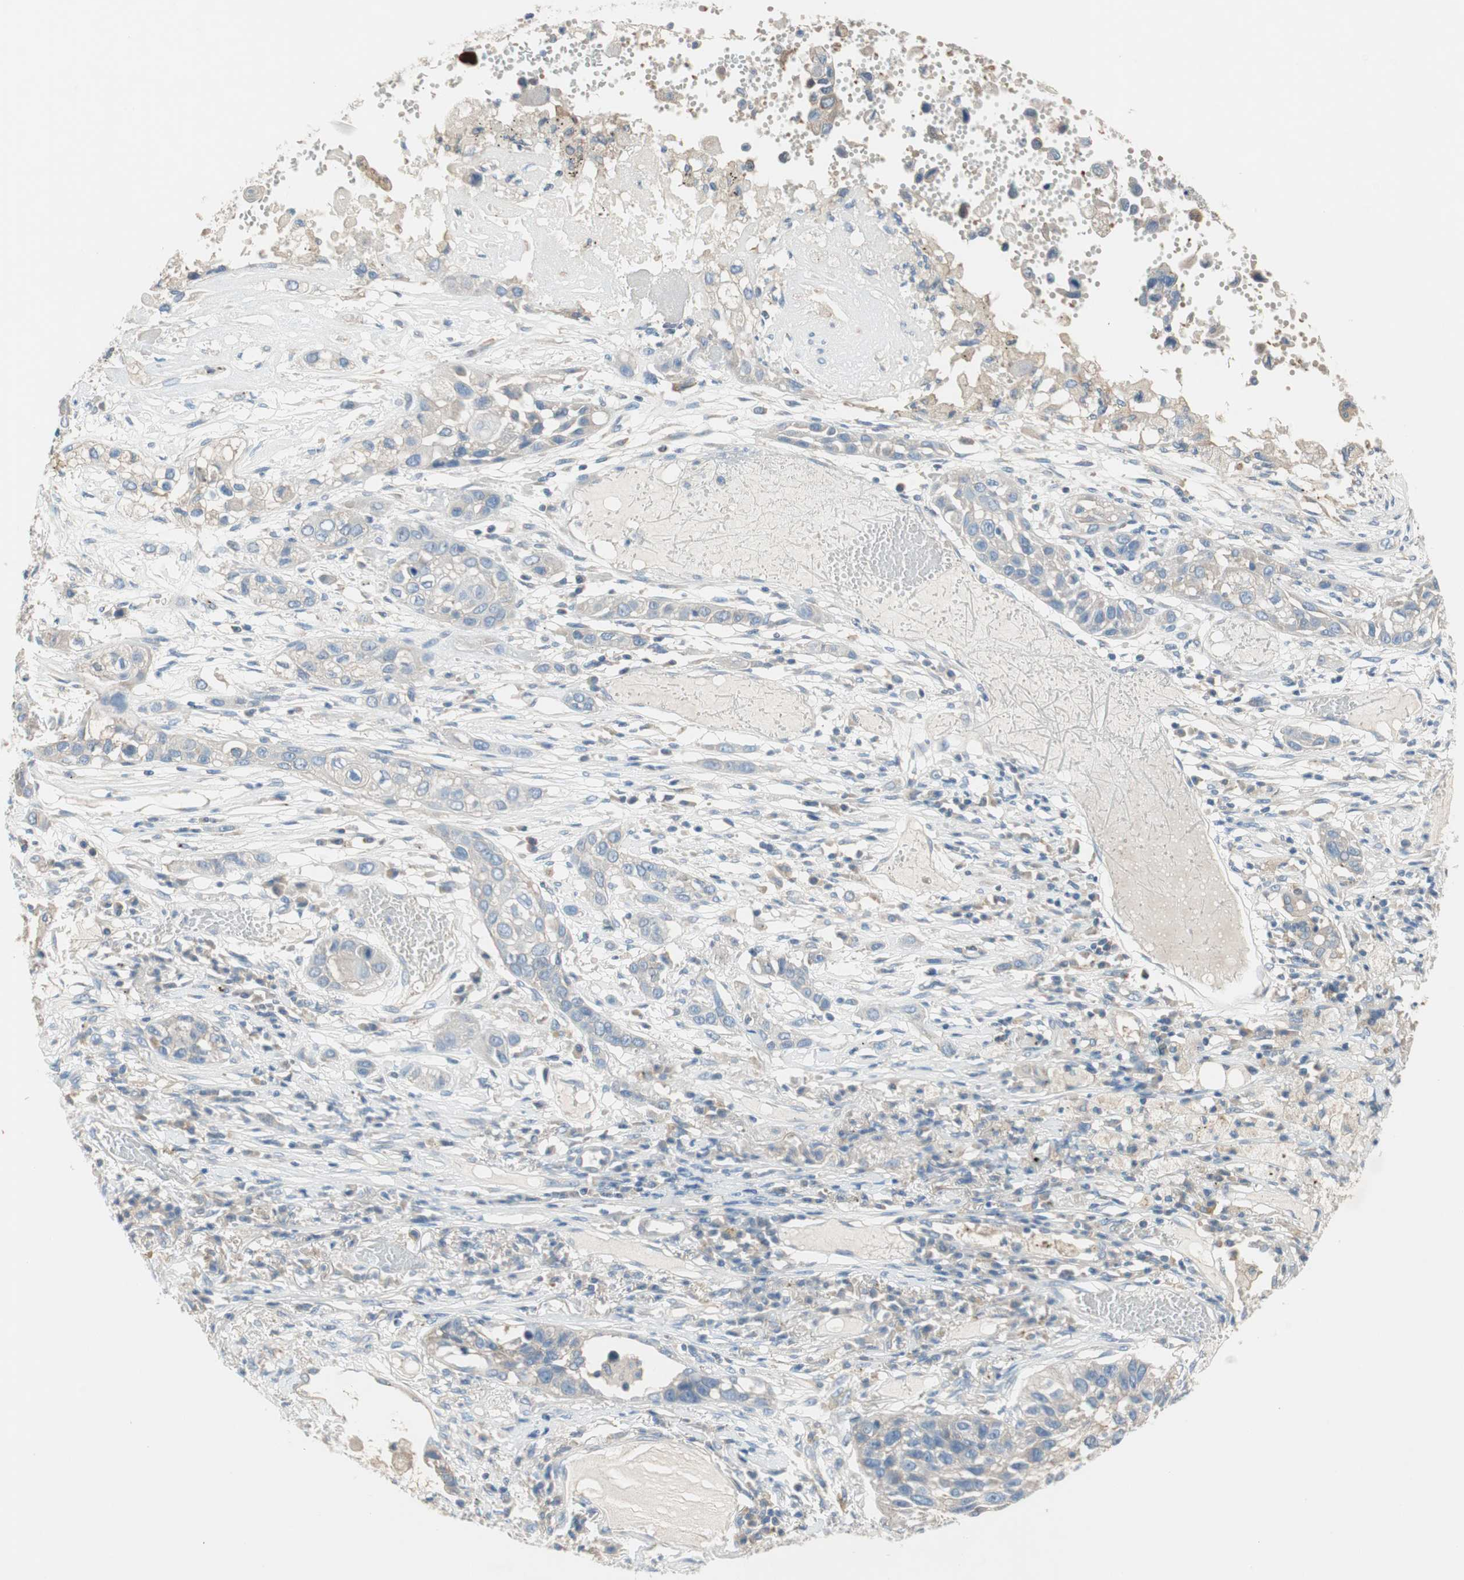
{"staining": {"intensity": "negative", "quantity": "none", "location": "none"}, "tissue": "lung cancer", "cell_type": "Tumor cells", "image_type": "cancer", "snomed": [{"axis": "morphology", "description": "Squamous cell carcinoma, NOS"}, {"axis": "topography", "description": "Lung"}], "caption": "High magnification brightfield microscopy of squamous cell carcinoma (lung) stained with DAB (3,3'-diaminobenzidine) (brown) and counterstained with hematoxylin (blue): tumor cells show no significant staining.", "gene": "GLUL", "patient": {"sex": "male", "age": 71}}